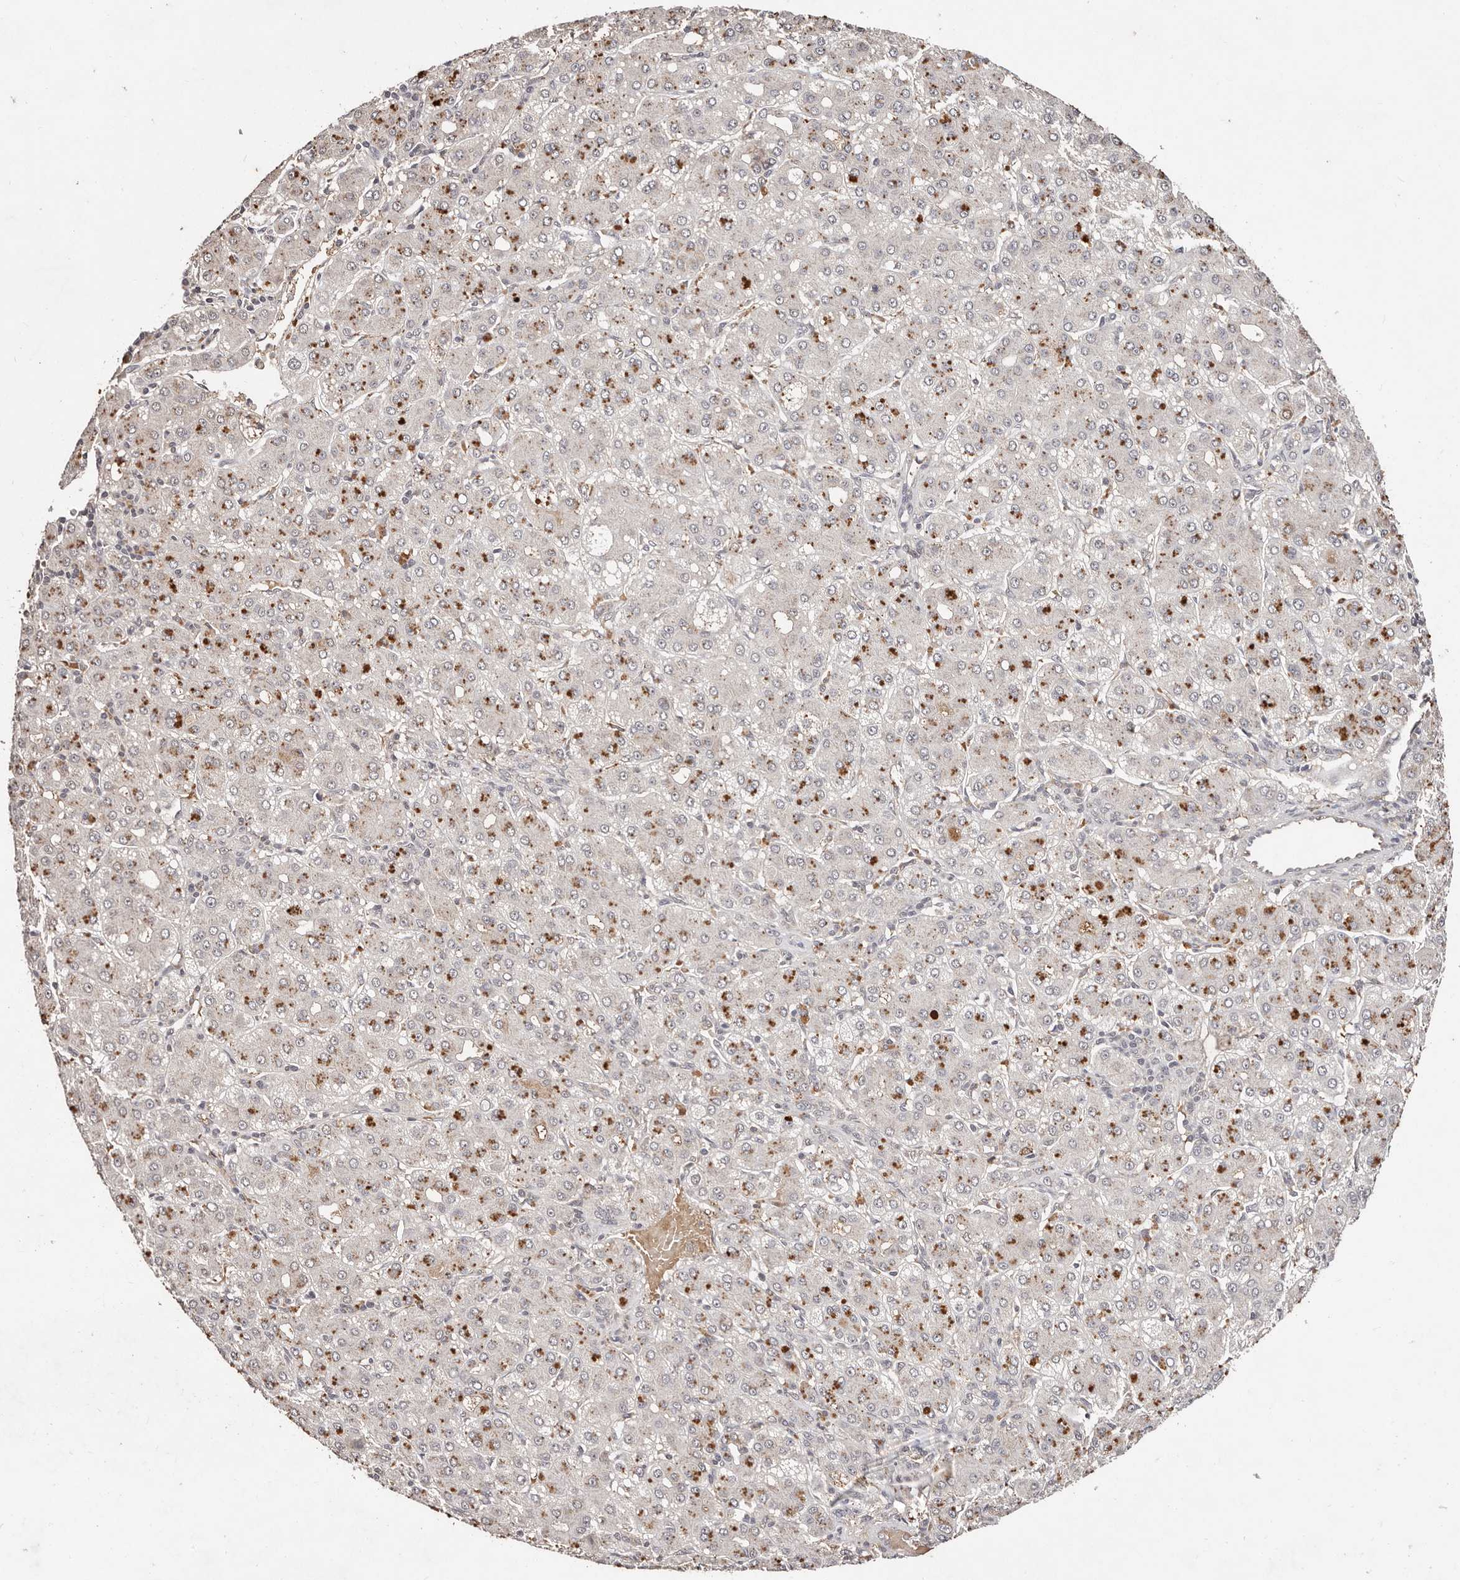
{"staining": {"intensity": "moderate", "quantity": "25%-75%", "location": "cytoplasmic/membranous"}, "tissue": "liver cancer", "cell_type": "Tumor cells", "image_type": "cancer", "snomed": [{"axis": "morphology", "description": "Carcinoma, Hepatocellular, NOS"}, {"axis": "topography", "description": "Liver"}], "caption": "Liver cancer (hepatocellular carcinoma) stained with a protein marker reveals moderate staining in tumor cells.", "gene": "BICRAL", "patient": {"sex": "male", "age": 65}}